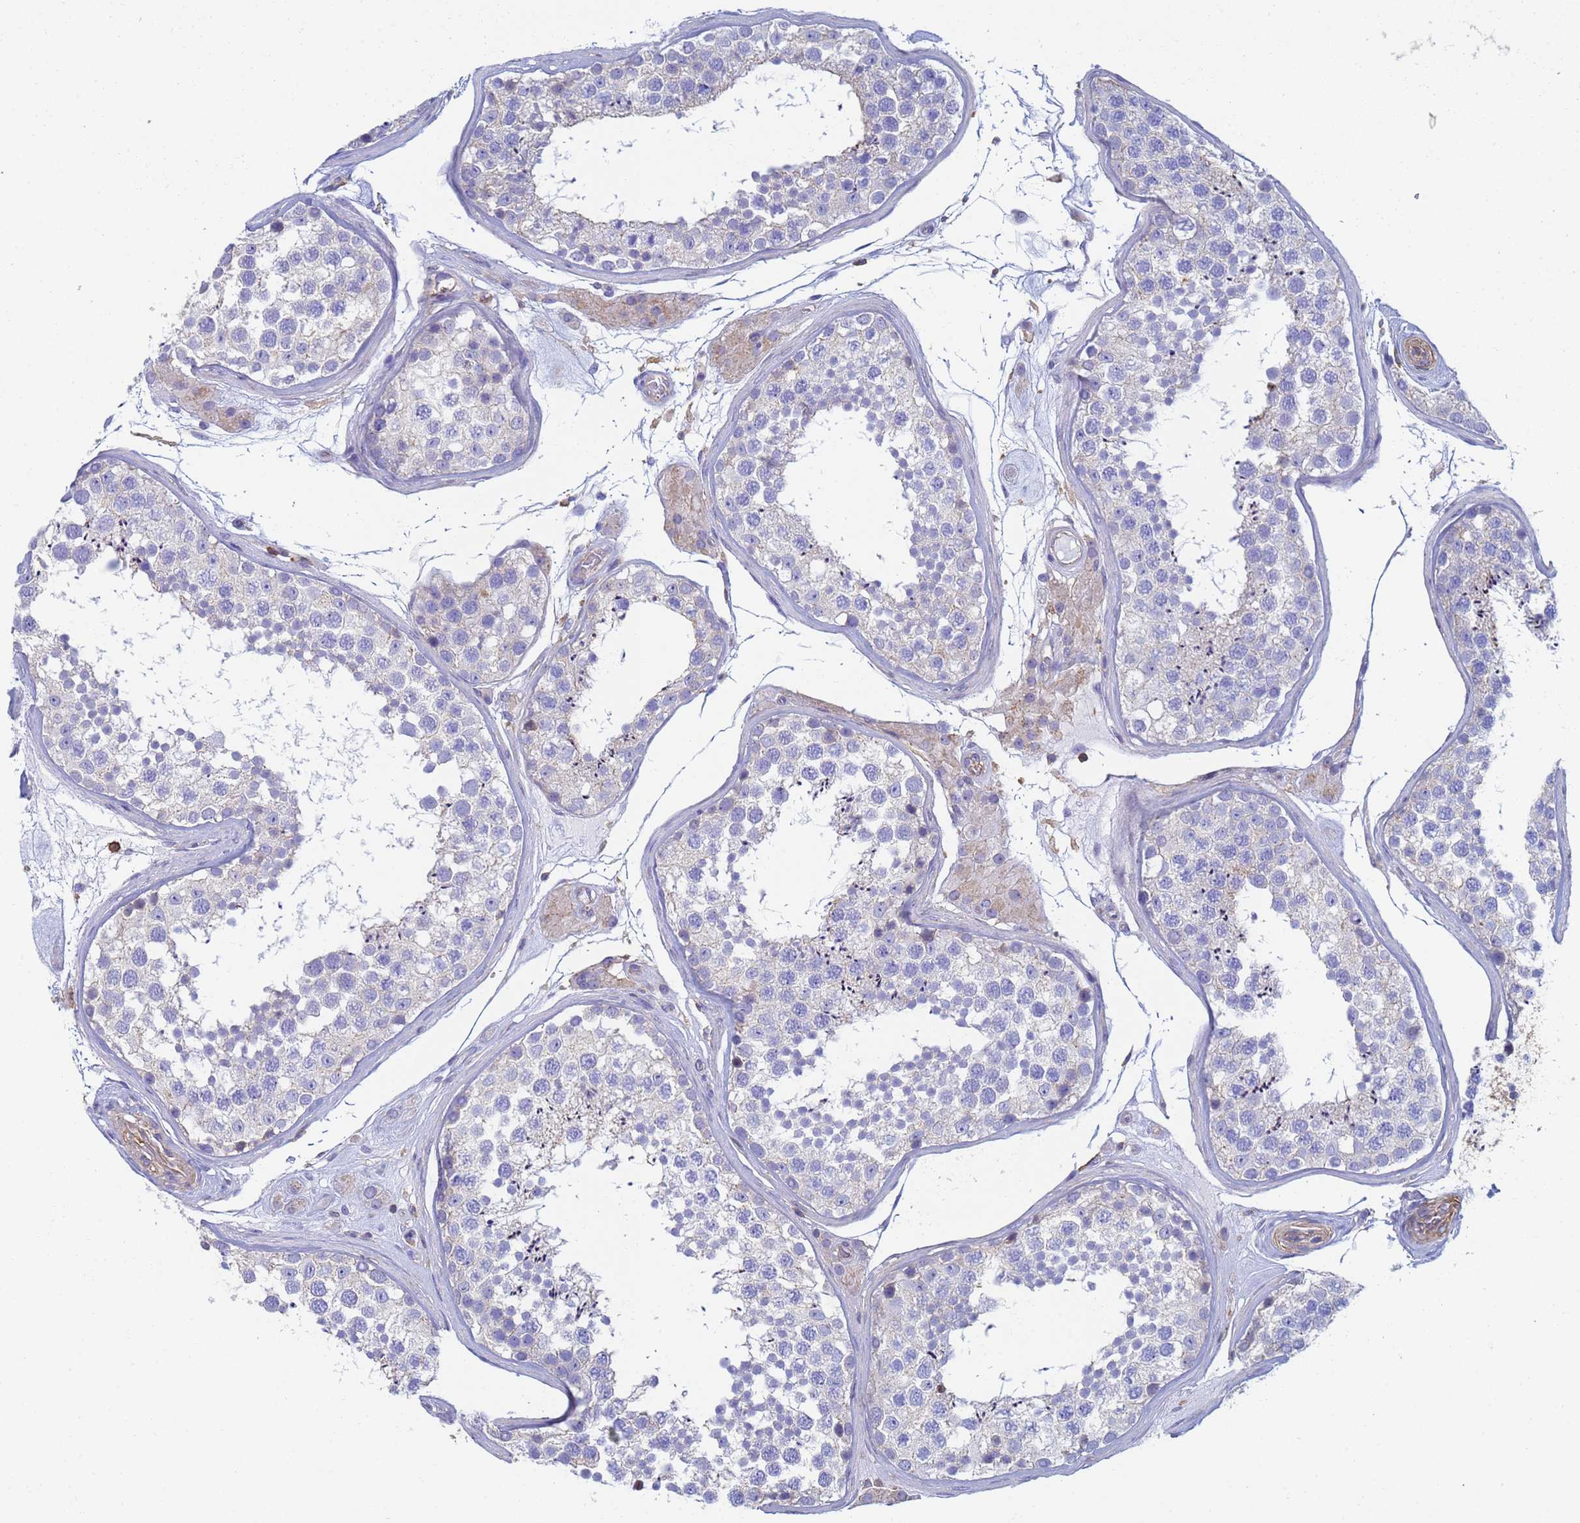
{"staining": {"intensity": "negative", "quantity": "none", "location": "none"}, "tissue": "testis", "cell_type": "Cells in seminiferous ducts", "image_type": "normal", "snomed": [{"axis": "morphology", "description": "Normal tissue, NOS"}, {"axis": "topography", "description": "Testis"}], "caption": "Immunohistochemistry (IHC) of benign human testis displays no staining in cells in seminiferous ducts. (DAB IHC, high magnification).", "gene": "ZNG1A", "patient": {"sex": "male", "age": 46}}